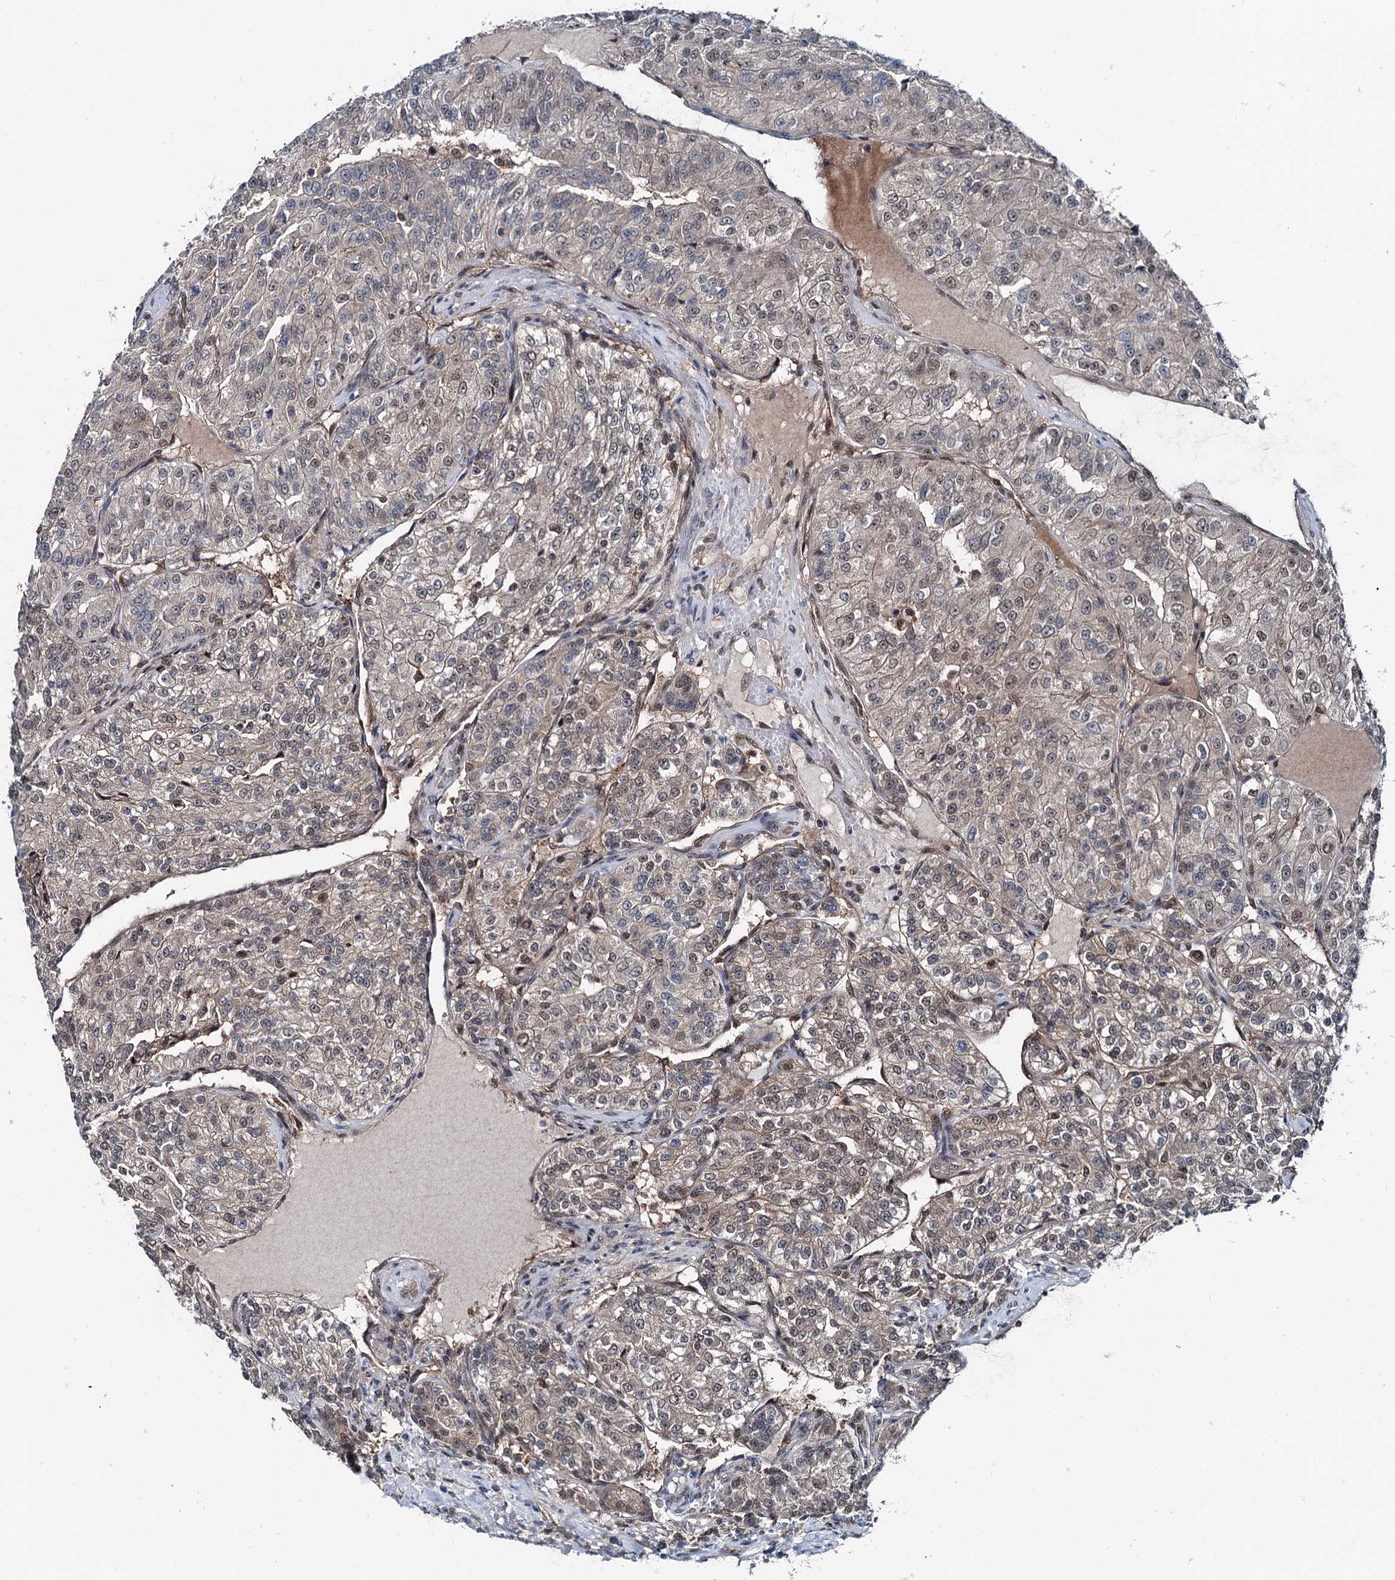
{"staining": {"intensity": "moderate", "quantity": "25%-75%", "location": "cytoplasmic/membranous,nuclear"}, "tissue": "renal cancer", "cell_type": "Tumor cells", "image_type": "cancer", "snomed": [{"axis": "morphology", "description": "Adenocarcinoma, NOS"}, {"axis": "topography", "description": "Kidney"}], "caption": "The histopathology image displays immunohistochemical staining of adenocarcinoma (renal). There is moderate cytoplasmic/membranous and nuclear staining is identified in approximately 25%-75% of tumor cells.", "gene": "PSMD13", "patient": {"sex": "female", "age": 63}}